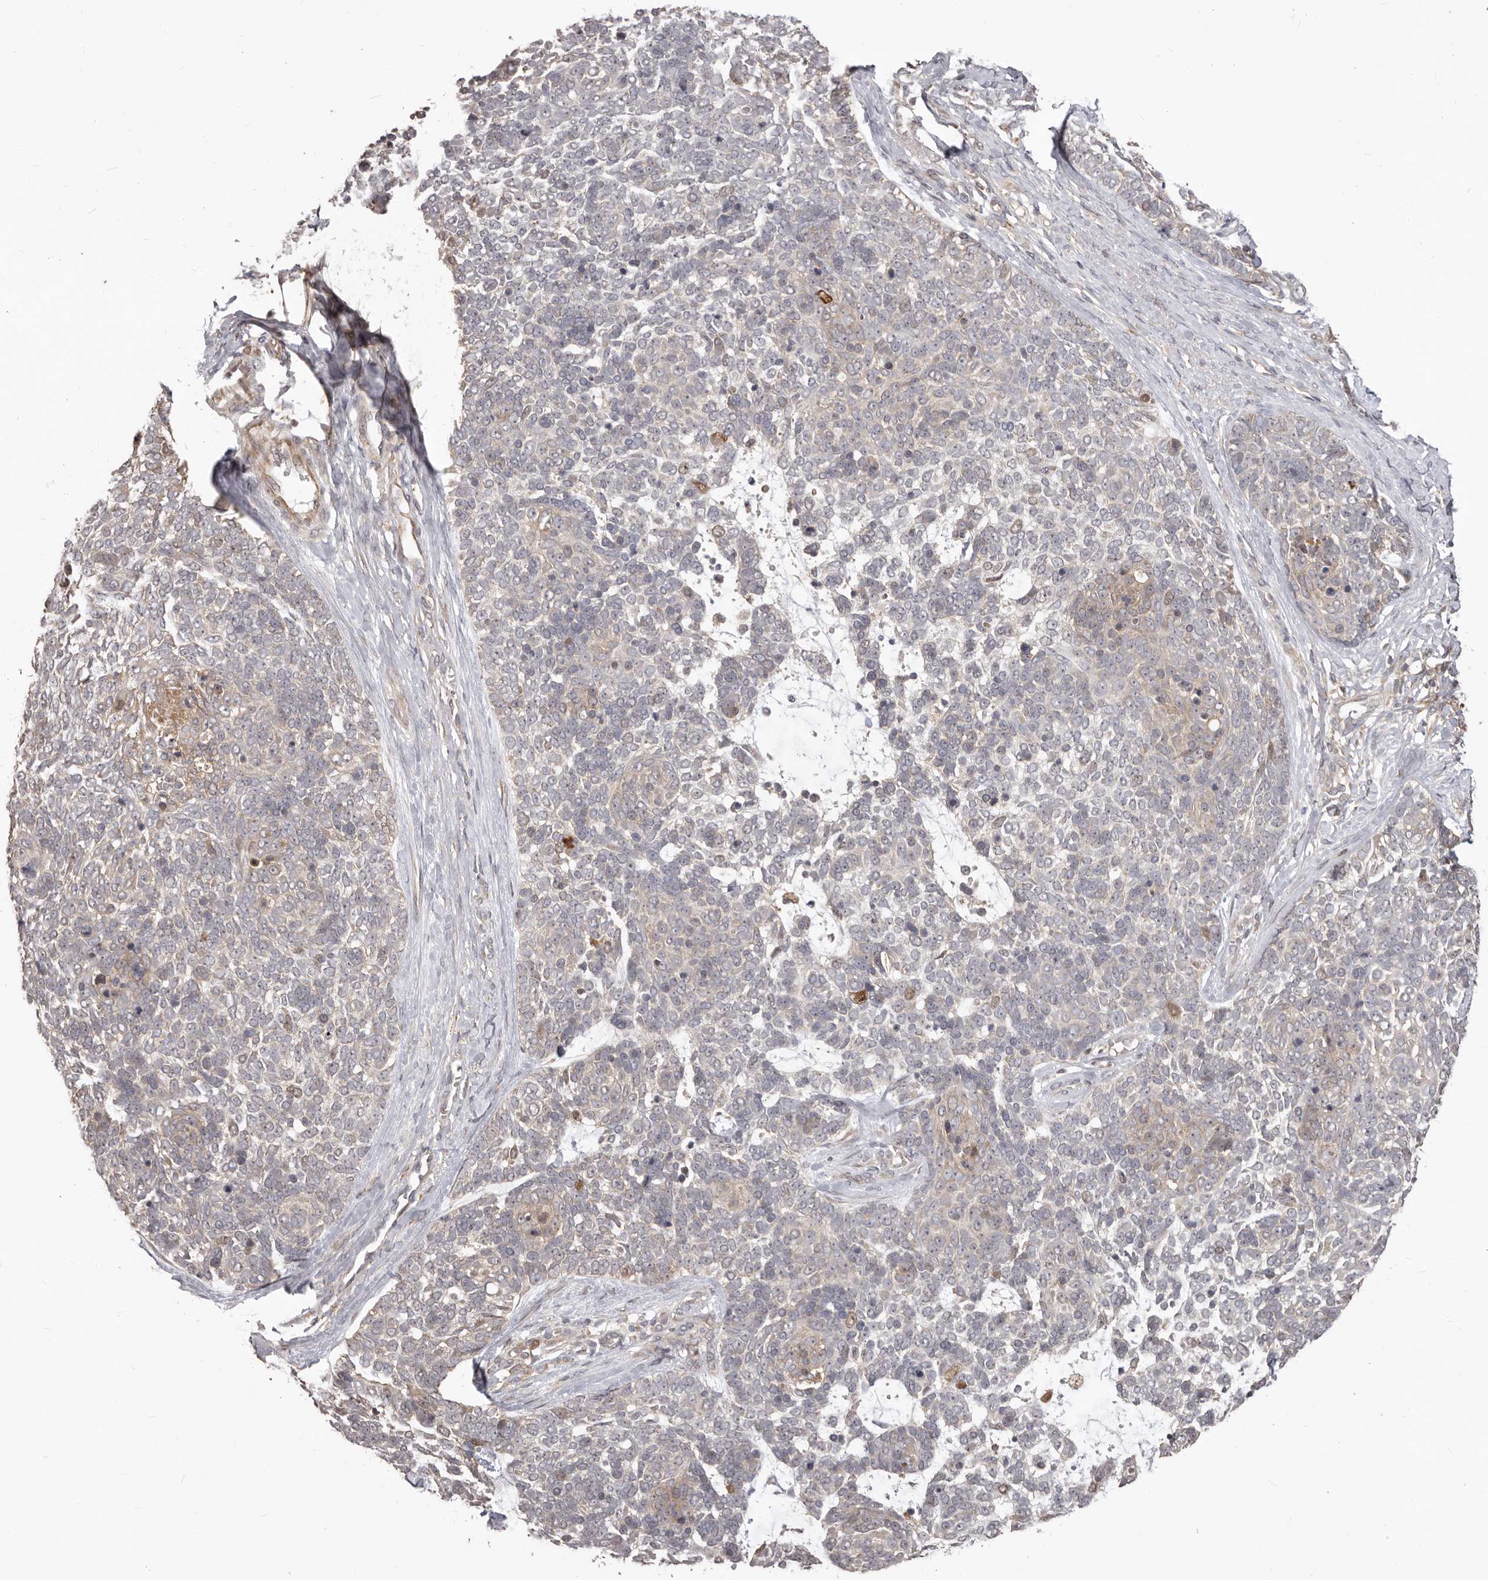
{"staining": {"intensity": "weak", "quantity": "<25%", "location": "cytoplasmic/membranous"}, "tissue": "skin cancer", "cell_type": "Tumor cells", "image_type": "cancer", "snomed": [{"axis": "morphology", "description": "Basal cell carcinoma"}, {"axis": "topography", "description": "Skin"}], "caption": "The histopathology image exhibits no significant positivity in tumor cells of basal cell carcinoma (skin).", "gene": "RNF187", "patient": {"sex": "female", "age": 81}}